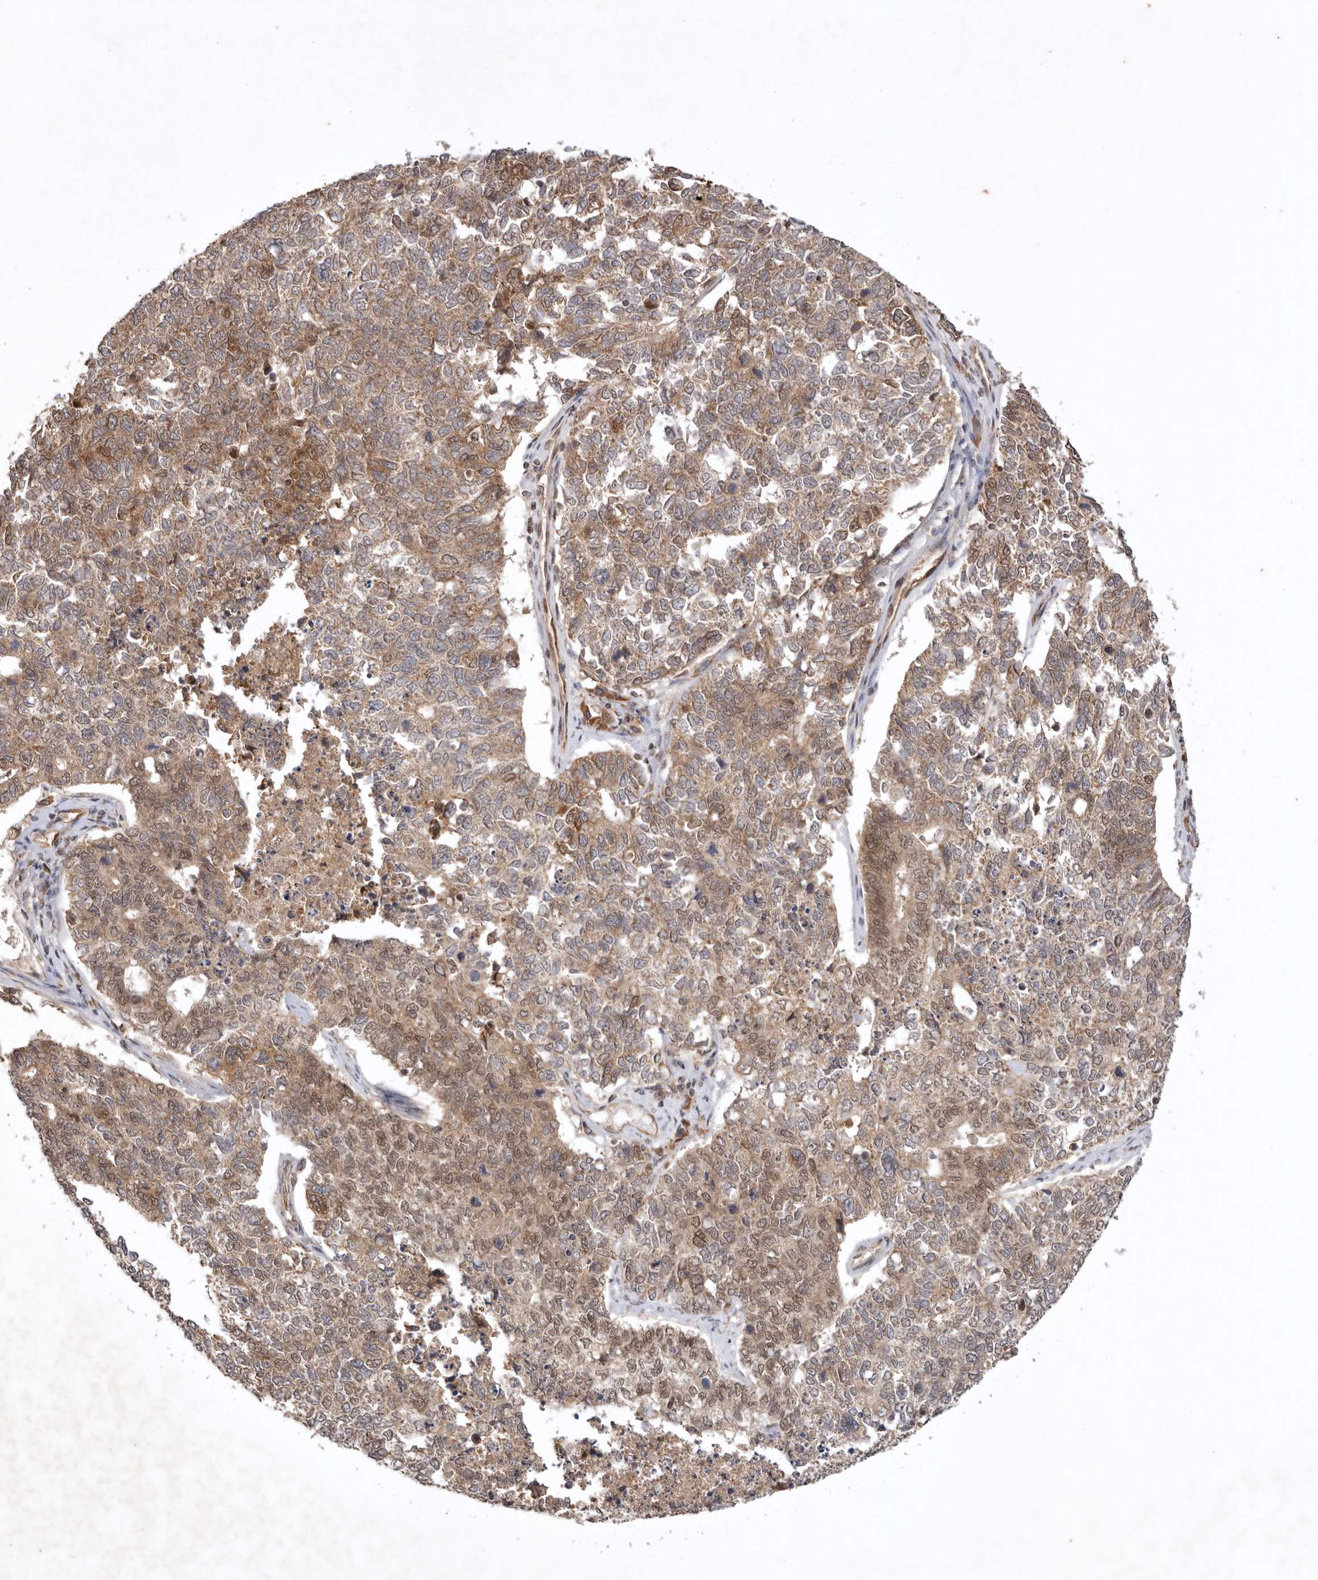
{"staining": {"intensity": "moderate", "quantity": ">75%", "location": "cytoplasmic/membranous,nuclear"}, "tissue": "cervical cancer", "cell_type": "Tumor cells", "image_type": "cancer", "snomed": [{"axis": "morphology", "description": "Squamous cell carcinoma, NOS"}, {"axis": "topography", "description": "Cervix"}], "caption": "This histopathology image displays immunohistochemistry (IHC) staining of squamous cell carcinoma (cervical), with medium moderate cytoplasmic/membranous and nuclear staining in approximately >75% of tumor cells.", "gene": "TARS2", "patient": {"sex": "female", "age": 63}}